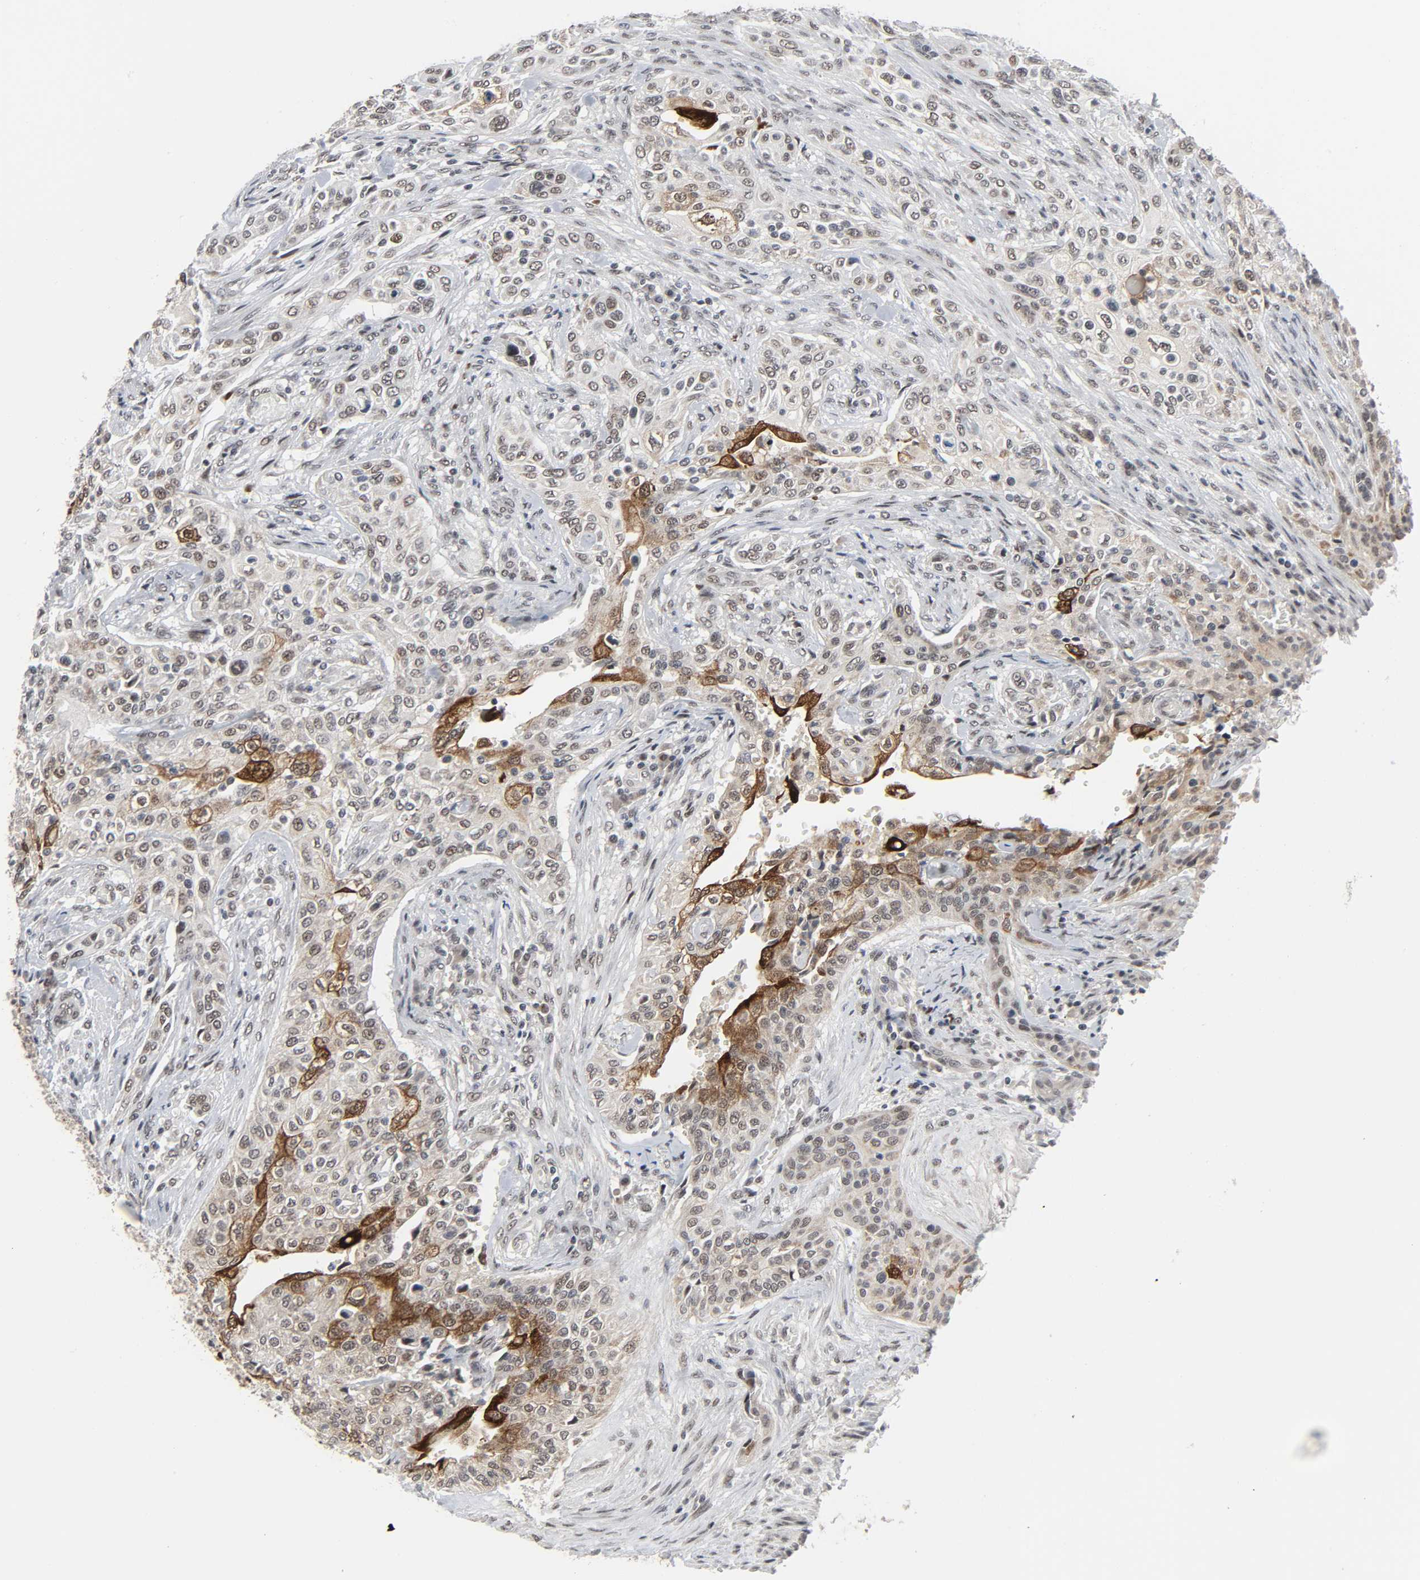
{"staining": {"intensity": "strong", "quantity": "<25%", "location": "cytoplasmic/membranous,nuclear"}, "tissue": "urothelial cancer", "cell_type": "Tumor cells", "image_type": "cancer", "snomed": [{"axis": "morphology", "description": "Urothelial carcinoma, High grade"}, {"axis": "topography", "description": "Urinary bladder"}], "caption": "About <25% of tumor cells in urothelial carcinoma (high-grade) exhibit strong cytoplasmic/membranous and nuclear protein positivity as visualized by brown immunohistochemical staining.", "gene": "MUC1", "patient": {"sex": "male", "age": 74}}